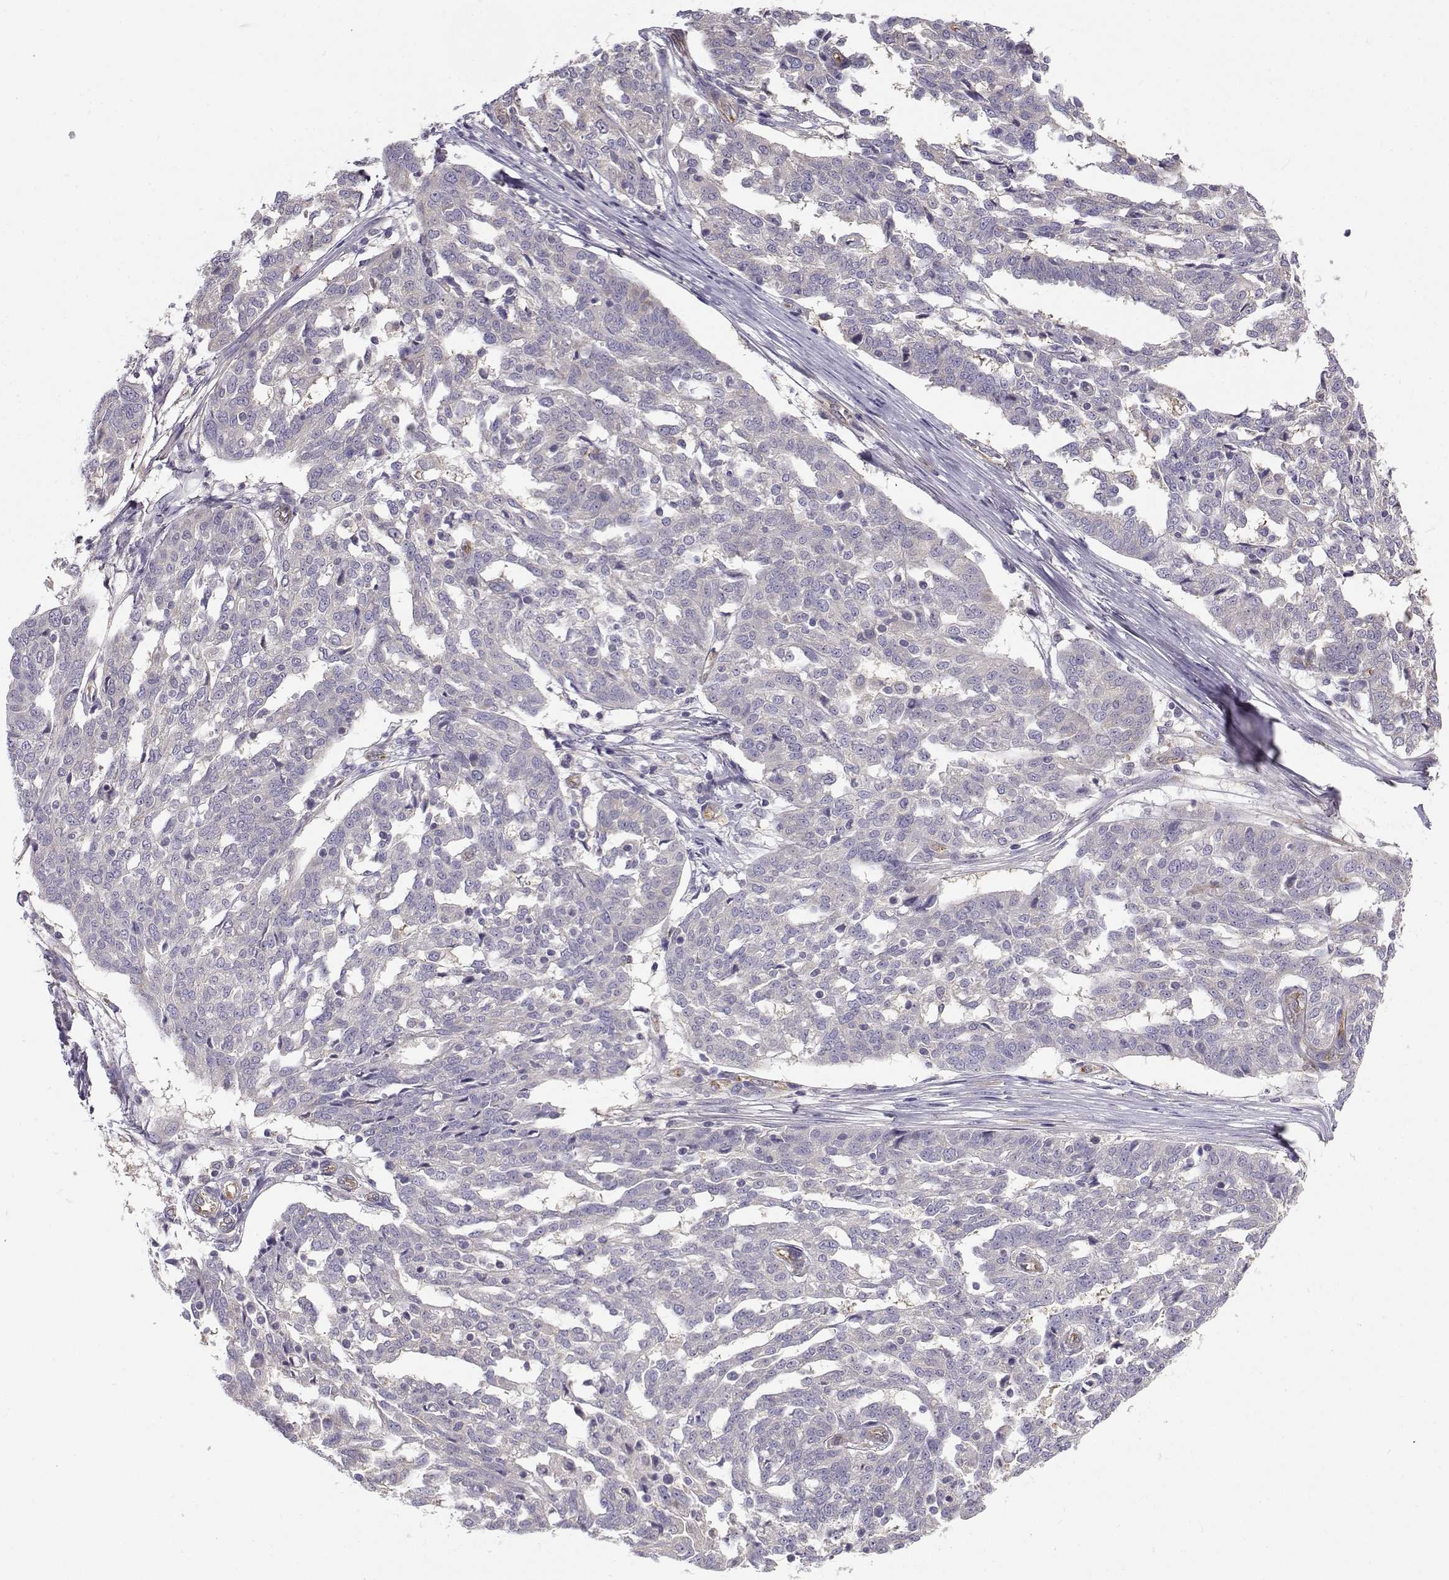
{"staining": {"intensity": "negative", "quantity": "none", "location": "none"}, "tissue": "ovarian cancer", "cell_type": "Tumor cells", "image_type": "cancer", "snomed": [{"axis": "morphology", "description": "Cystadenocarcinoma, serous, NOS"}, {"axis": "topography", "description": "Ovary"}], "caption": "Protein analysis of ovarian cancer displays no significant positivity in tumor cells.", "gene": "BEND6", "patient": {"sex": "female", "age": 67}}